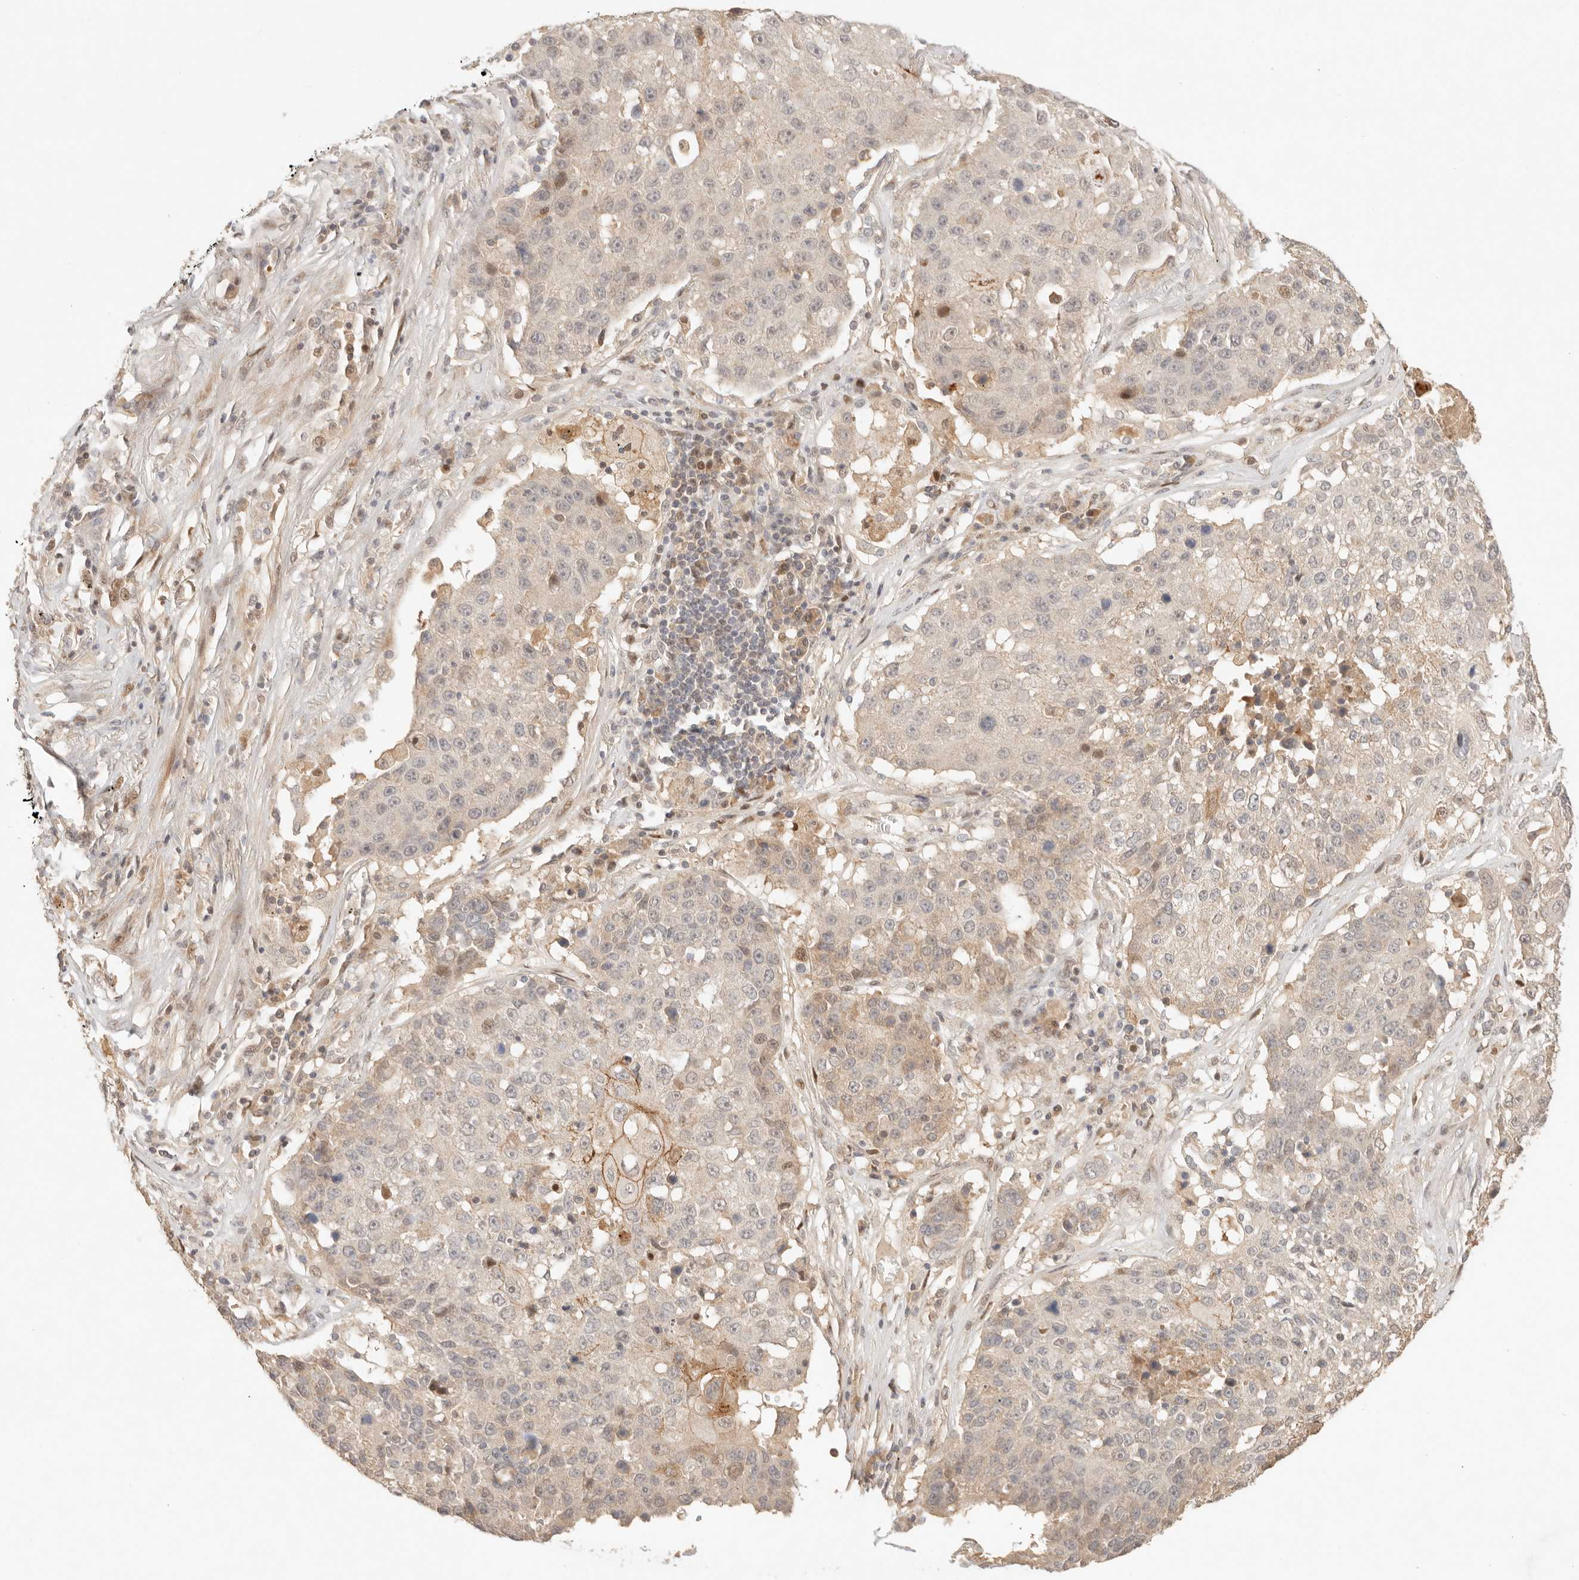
{"staining": {"intensity": "weak", "quantity": "<25%", "location": "cytoplasmic/membranous"}, "tissue": "lung cancer", "cell_type": "Tumor cells", "image_type": "cancer", "snomed": [{"axis": "morphology", "description": "Squamous cell carcinoma, NOS"}, {"axis": "topography", "description": "Lung"}], "caption": "DAB (3,3'-diaminobenzidine) immunohistochemical staining of human lung cancer (squamous cell carcinoma) shows no significant staining in tumor cells. (DAB IHC visualized using brightfield microscopy, high magnification).", "gene": "PHLDA3", "patient": {"sex": "male", "age": 61}}